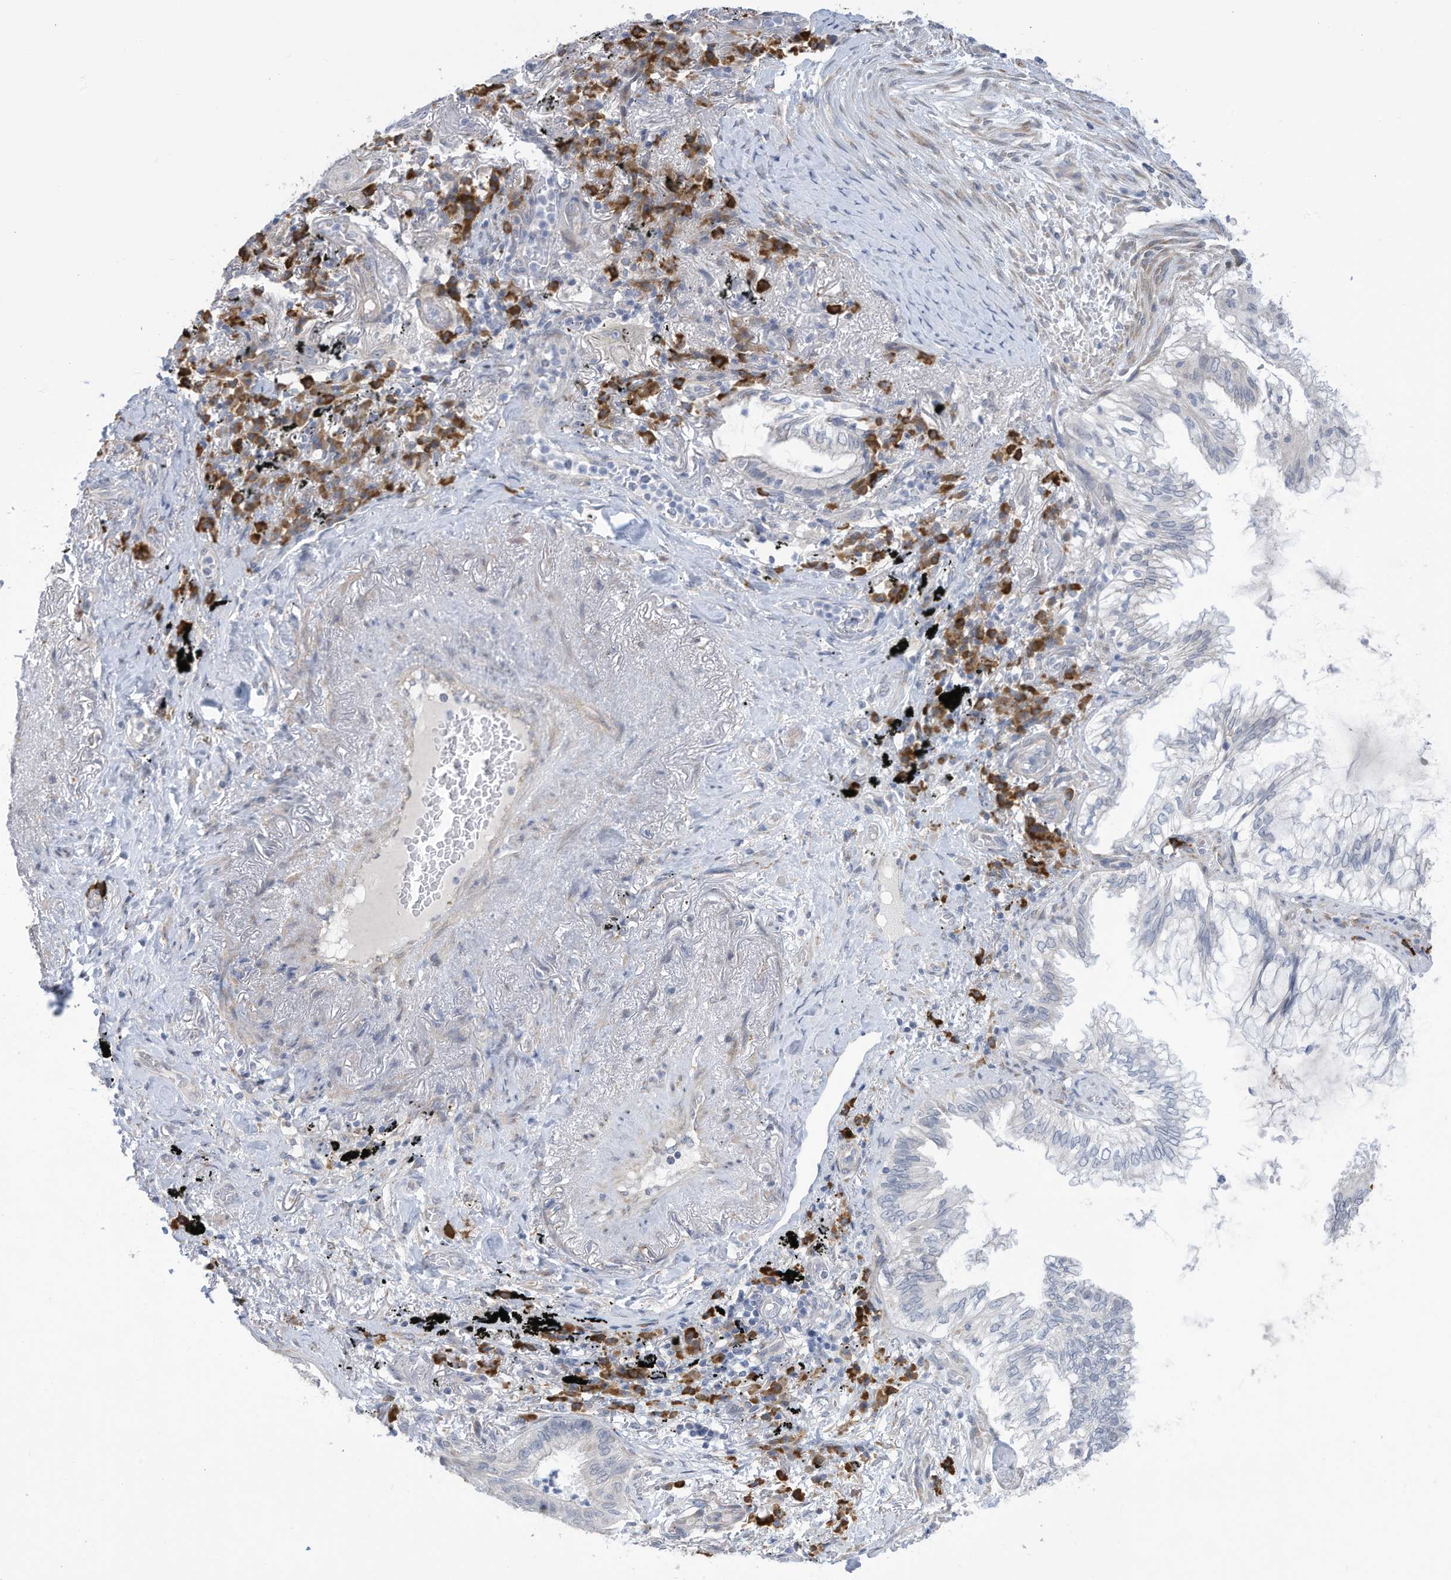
{"staining": {"intensity": "negative", "quantity": "none", "location": "none"}, "tissue": "lung cancer", "cell_type": "Tumor cells", "image_type": "cancer", "snomed": [{"axis": "morphology", "description": "Adenocarcinoma, NOS"}, {"axis": "topography", "description": "Lung"}], "caption": "The image demonstrates no staining of tumor cells in lung cancer.", "gene": "ZNF292", "patient": {"sex": "female", "age": 70}}